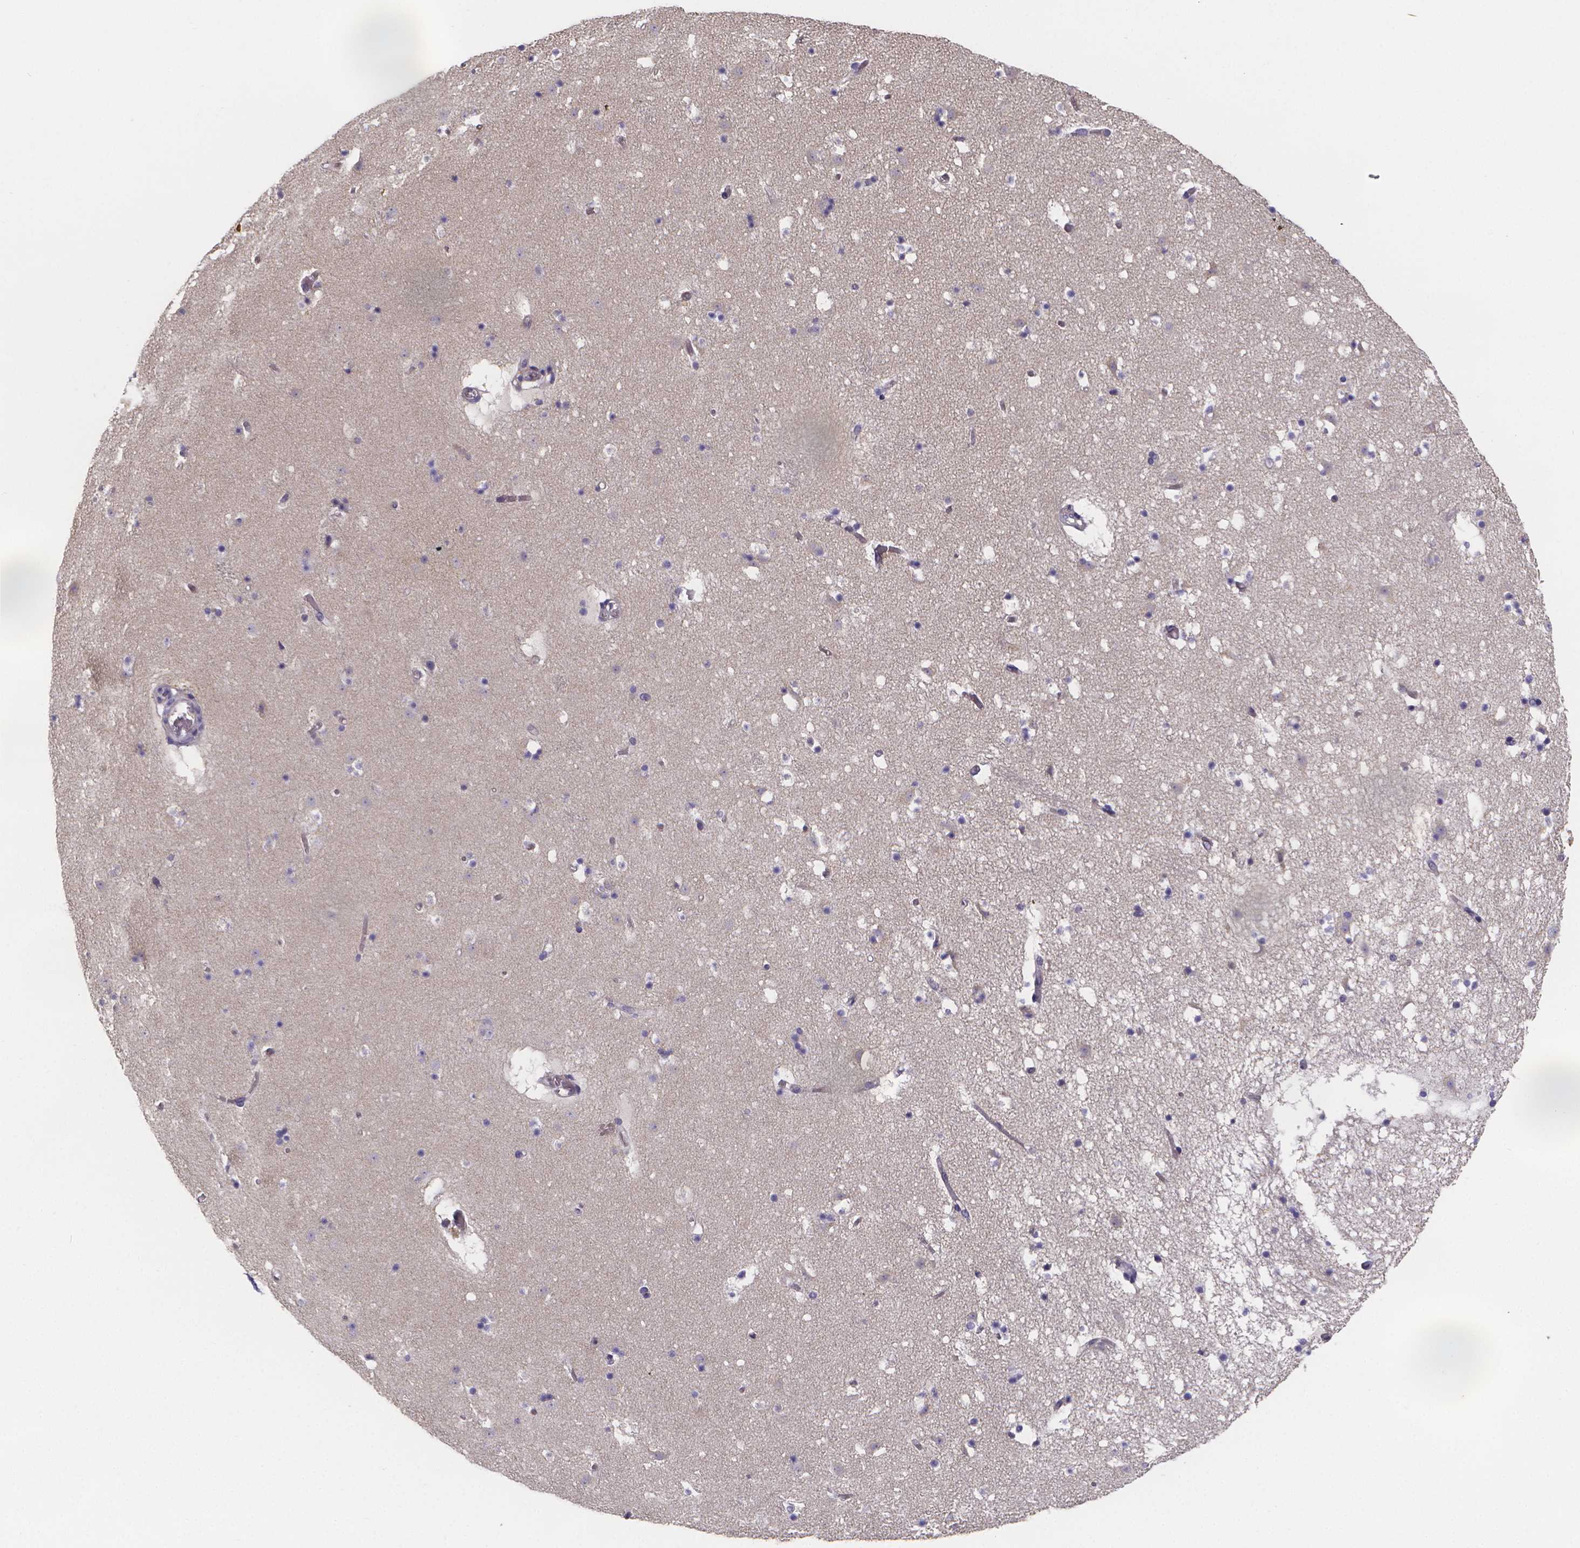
{"staining": {"intensity": "negative", "quantity": "none", "location": "none"}, "tissue": "caudate", "cell_type": "Glial cells", "image_type": "normal", "snomed": [{"axis": "morphology", "description": "Normal tissue, NOS"}, {"axis": "topography", "description": "Lateral ventricle wall"}], "caption": "The micrograph displays no significant positivity in glial cells of caudate. Brightfield microscopy of immunohistochemistry stained with DAB (brown) and hematoxylin (blue), captured at high magnification.", "gene": "PAH", "patient": {"sex": "female", "age": 42}}